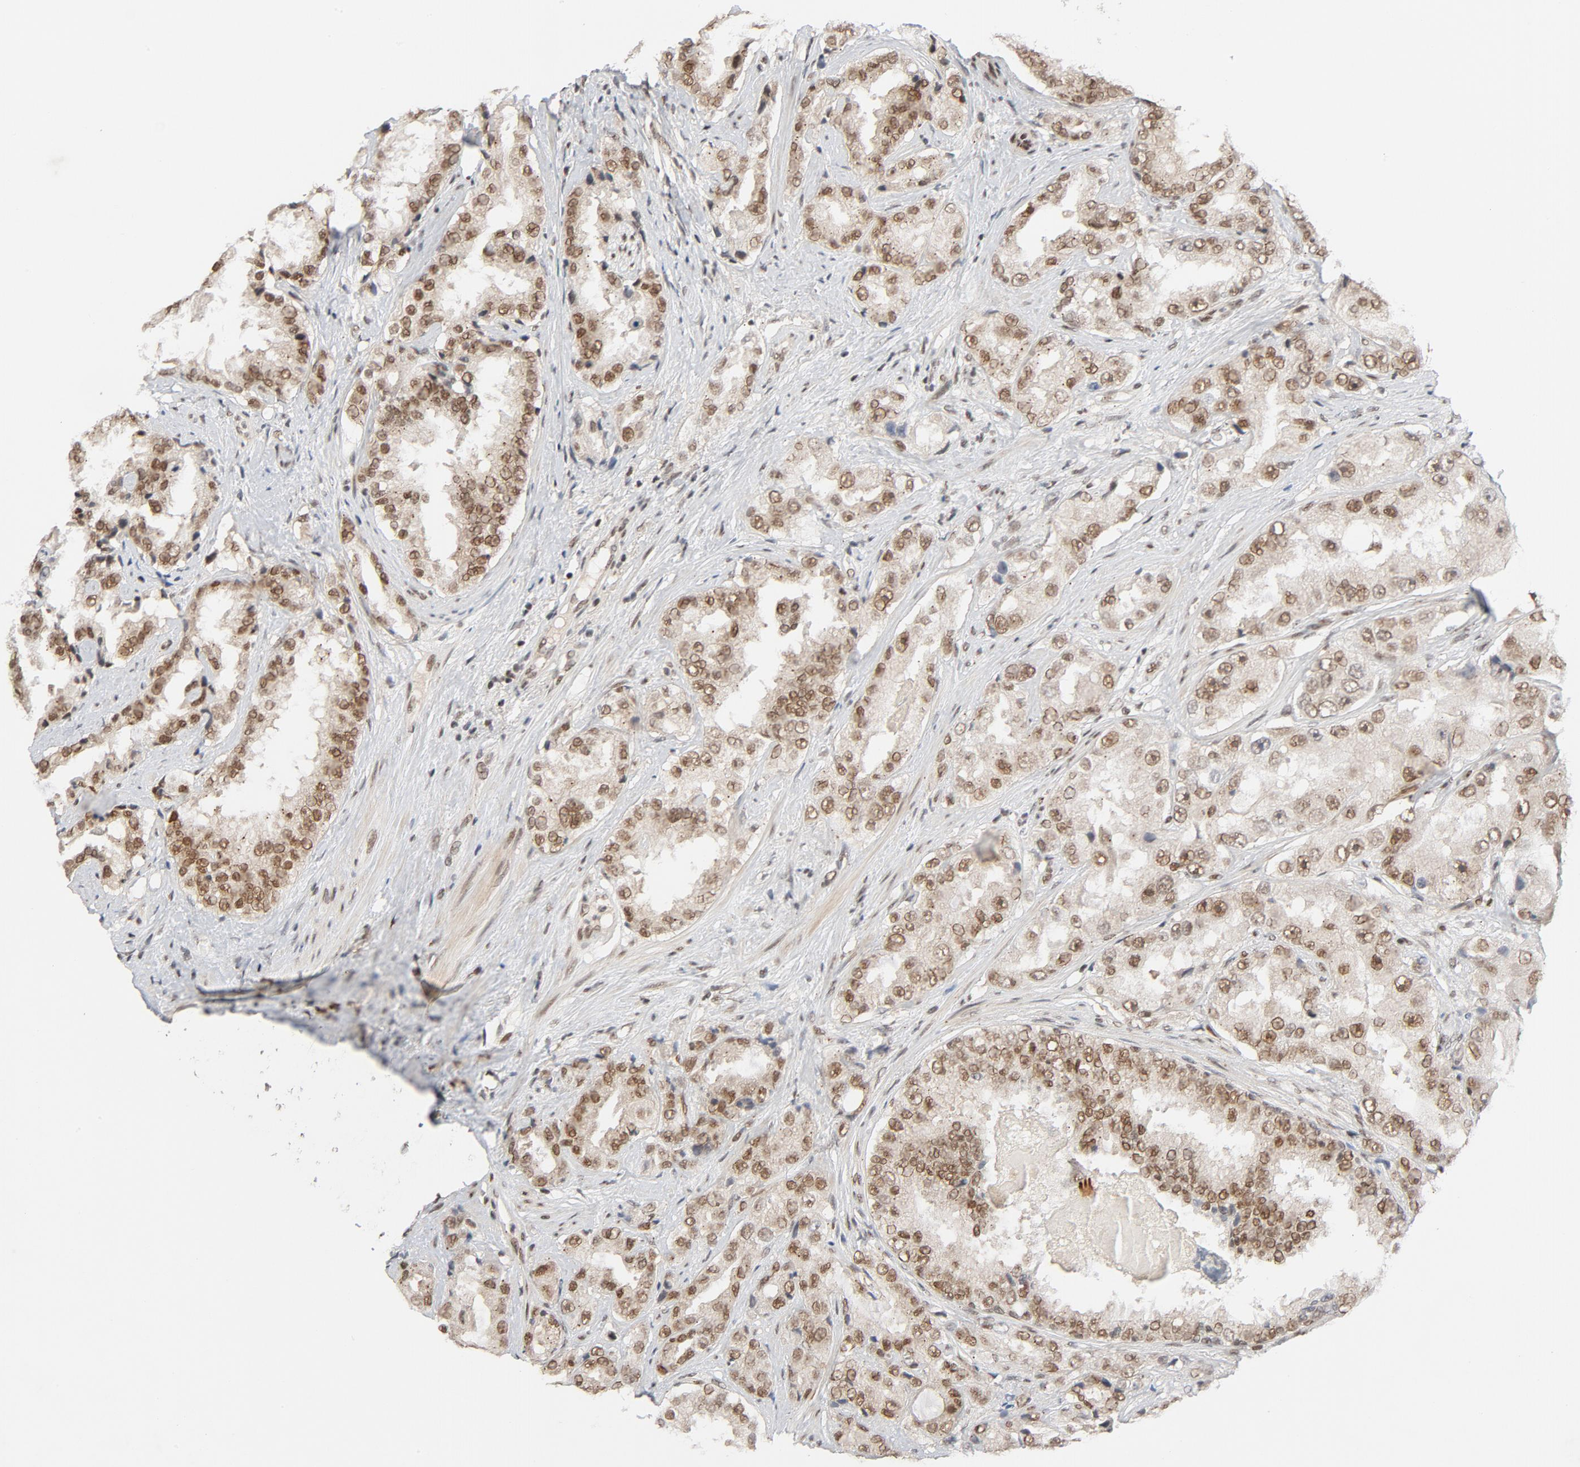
{"staining": {"intensity": "moderate", "quantity": ">75%", "location": "nuclear"}, "tissue": "prostate cancer", "cell_type": "Tumor cells", "image_type": "cancer", "snomed": [{"axis": "morphology", "description": "Adenocarcinoma, High grade"}, {"axis": "topography", "description": "Prostate"}], "caption": "Tumor cells demonstrate medium levels of moderate nuclear positivity in approximately >75% of cells in human high-grade adenocarcinoma (prostate).", "gene": "SMARCD1", "patient": {"sex": "male", "age": 73}}